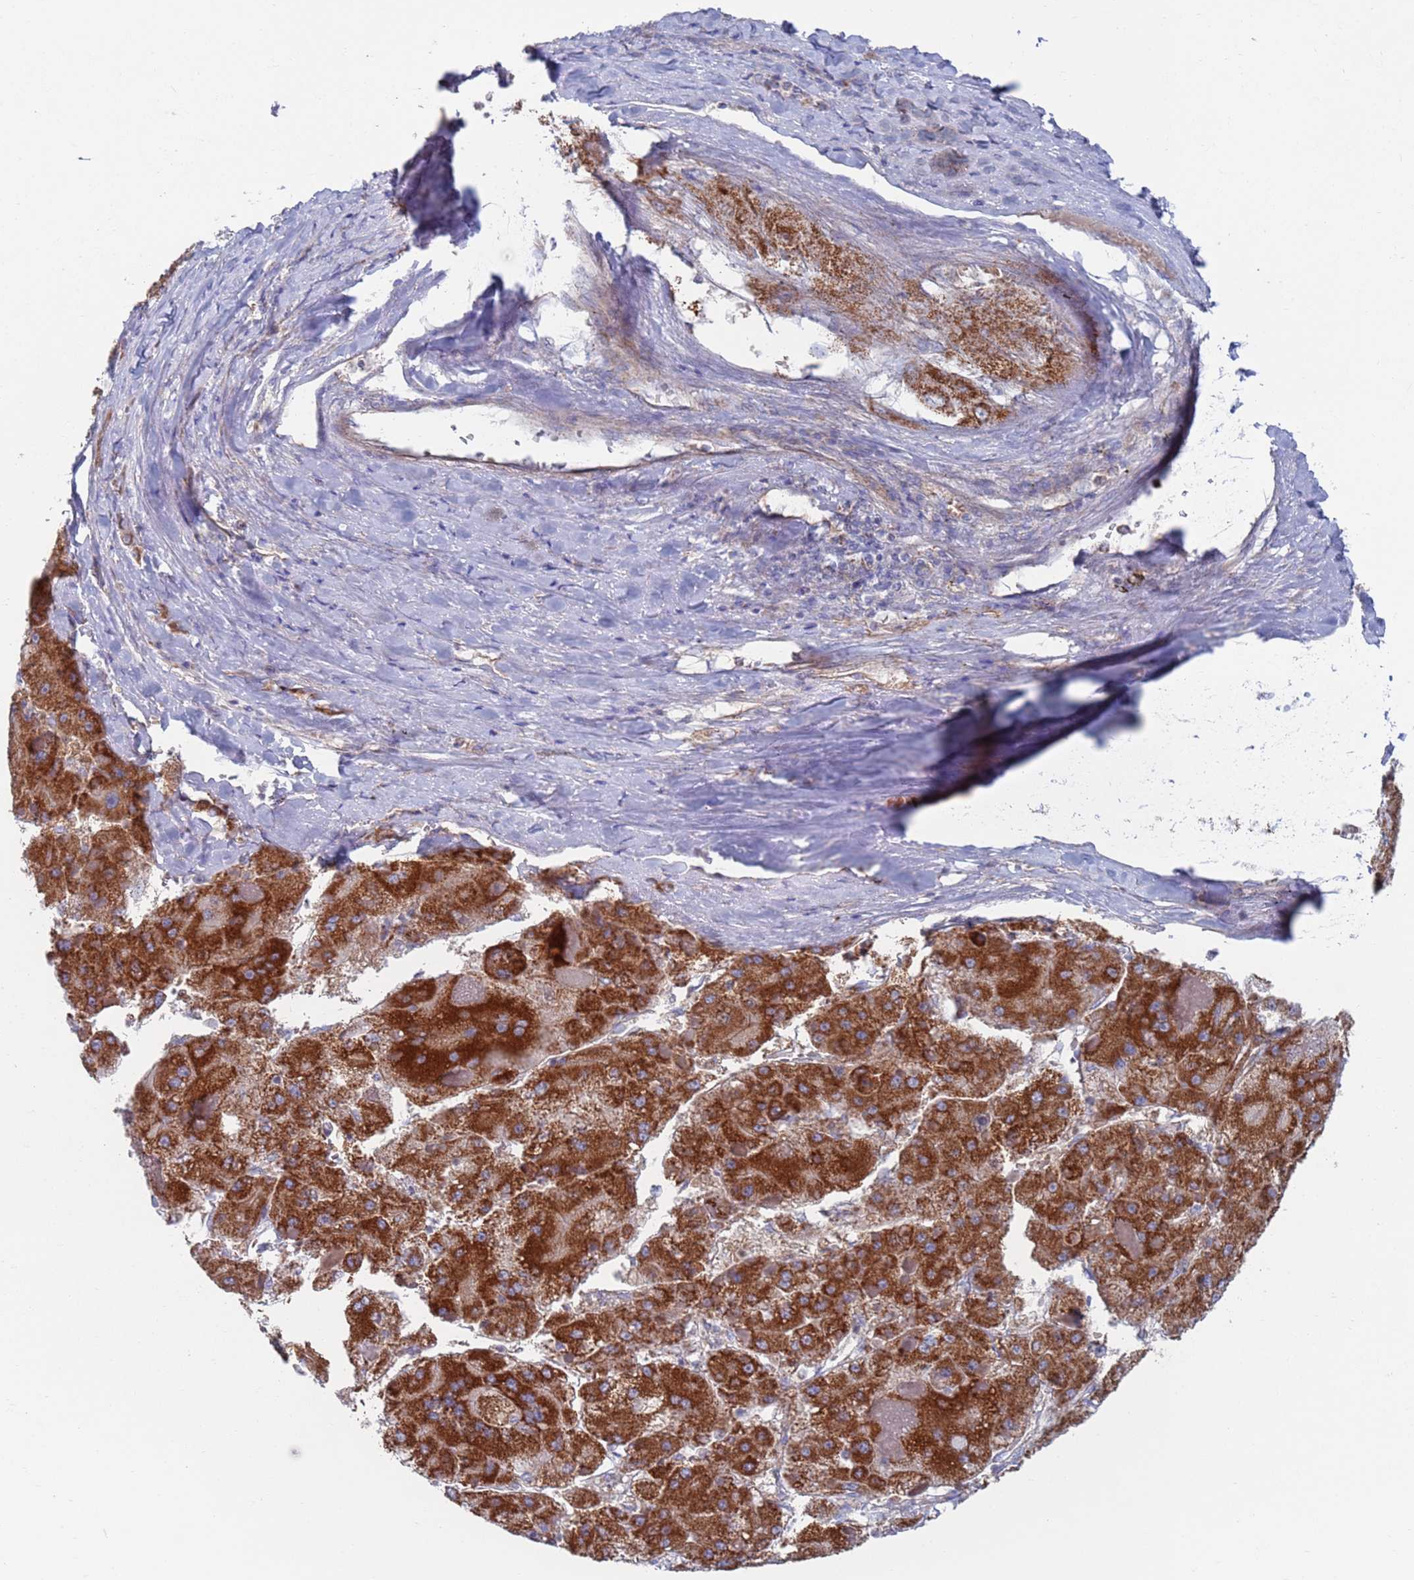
{"staining": {"intensity": "strong", "quantity": ">75%", "location": "cytoplasmic/membranous"}, "tissue": "liver cancer", "cell_type": "Tumor cells", "image_type": "cancer", "snomed": [{"axis": "morphology", "description": "Carcinoma, Hepatocellular, NOS"}, {"axis": "topography", "description": "Liver"}], "caption": "This histopathology image exhibits immunohistochemistry staining of hepatocellular carcinoma (liver), with high strong cytoplasmic/membranous staining in approximately >75% of tumor cells.", "gene": "CHCHD6", "patient": {"sex": "female", "age": 73}}